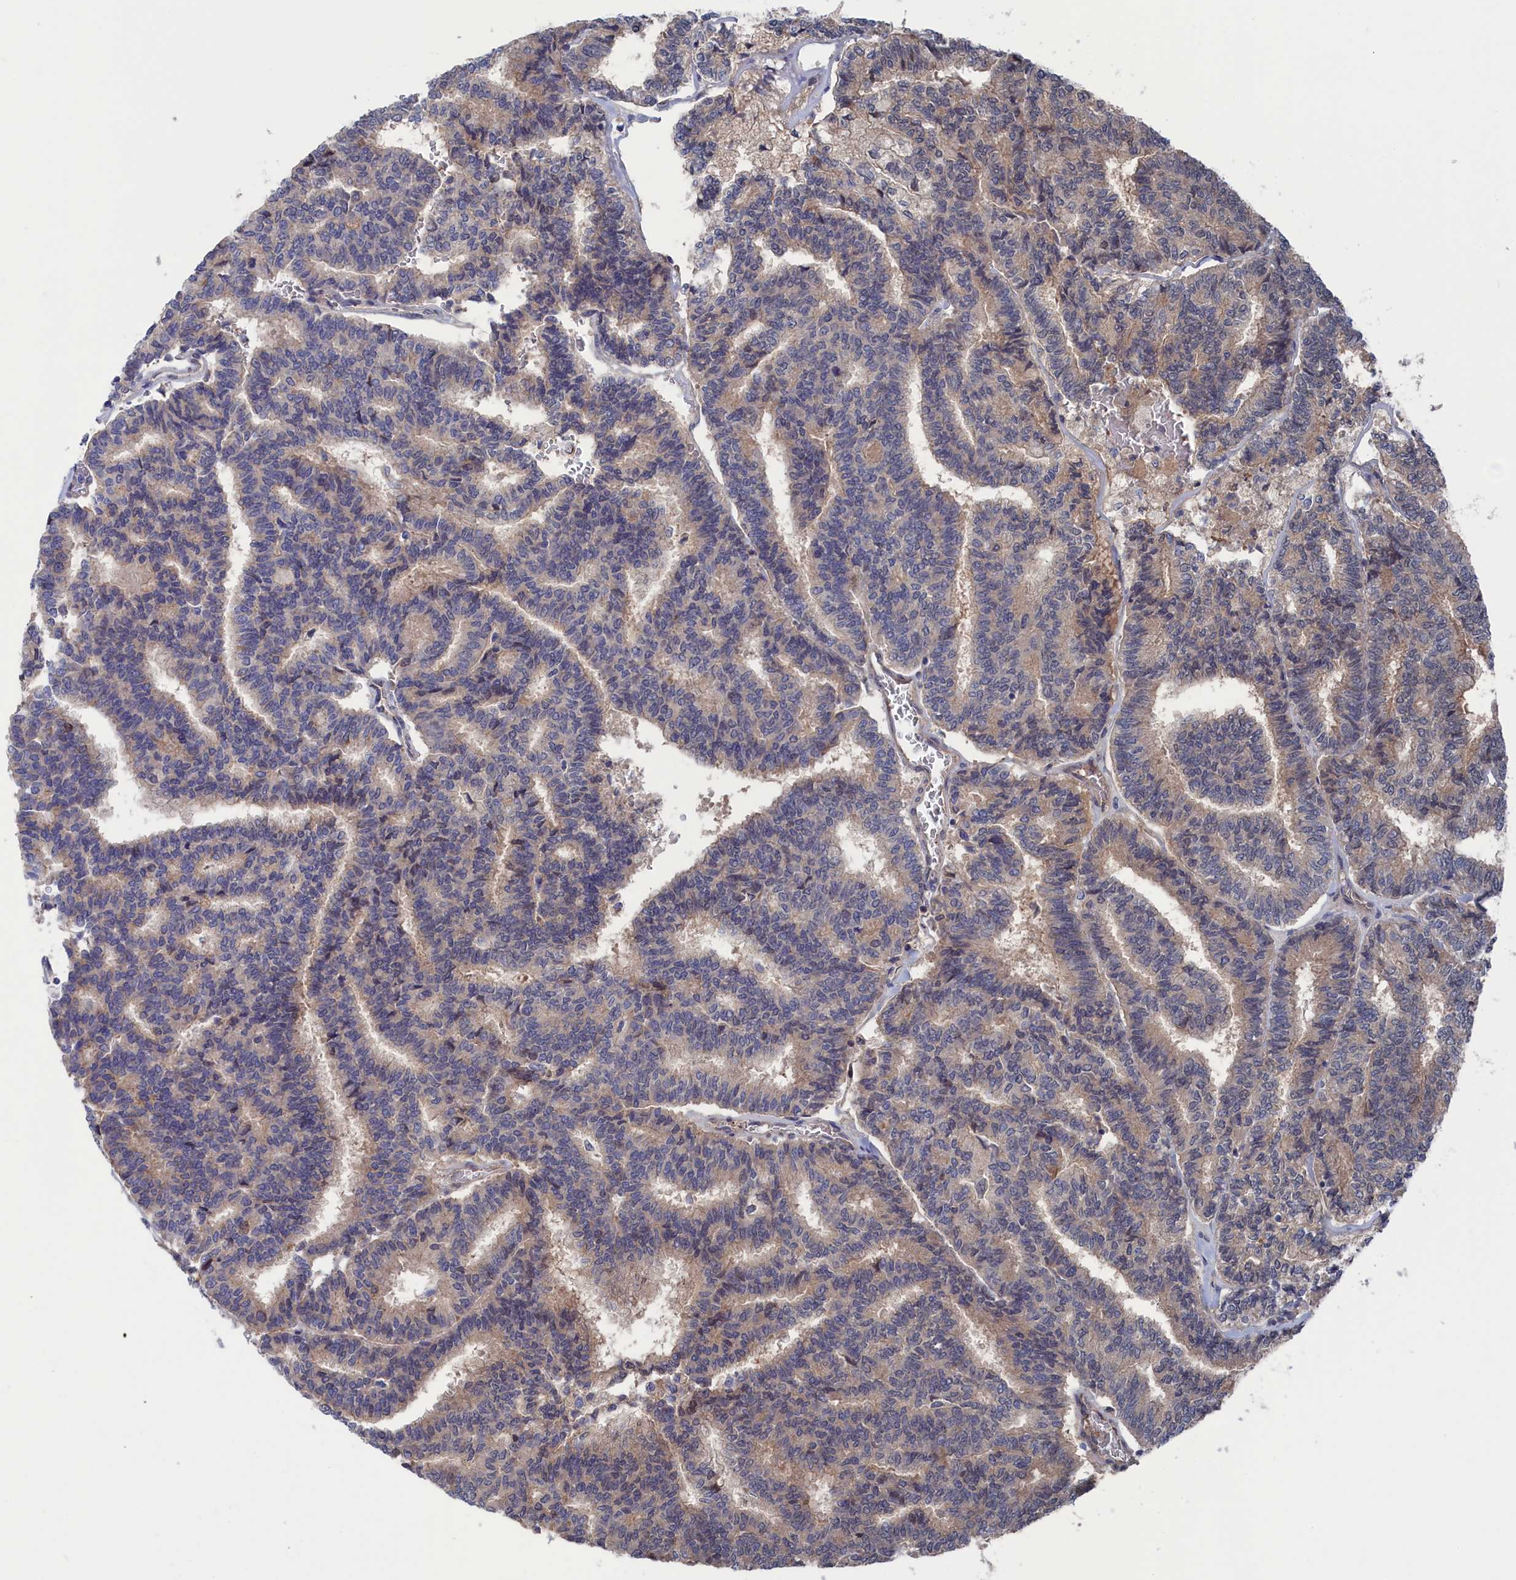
{"staining": {"intensity": "weak", "quantity": "25%-75%", "location": "cytoplasmic/membranous"}, "tissue": "thyroid cancer", "cell_type": "Tumor cells", "image_type": "cancer", "snomed": [{"axis": "morphology", "description": "Papillary adenocarcinoma, NOS"}, {"axis": "topography", "description": "Thyroid gland"}], "caption": "Papillary adenocarcinoma (thyroid) tissue shows weak cytoplasmic/membranous positivity in about 25%-75% of tumor cells The staining is performed using DAB brown chromogen to label protein expression. The nuclei are counter-stained blue using hematoxylin.", "gene": "NUTF2", "patient": {"sex": "female", "age": 35}}